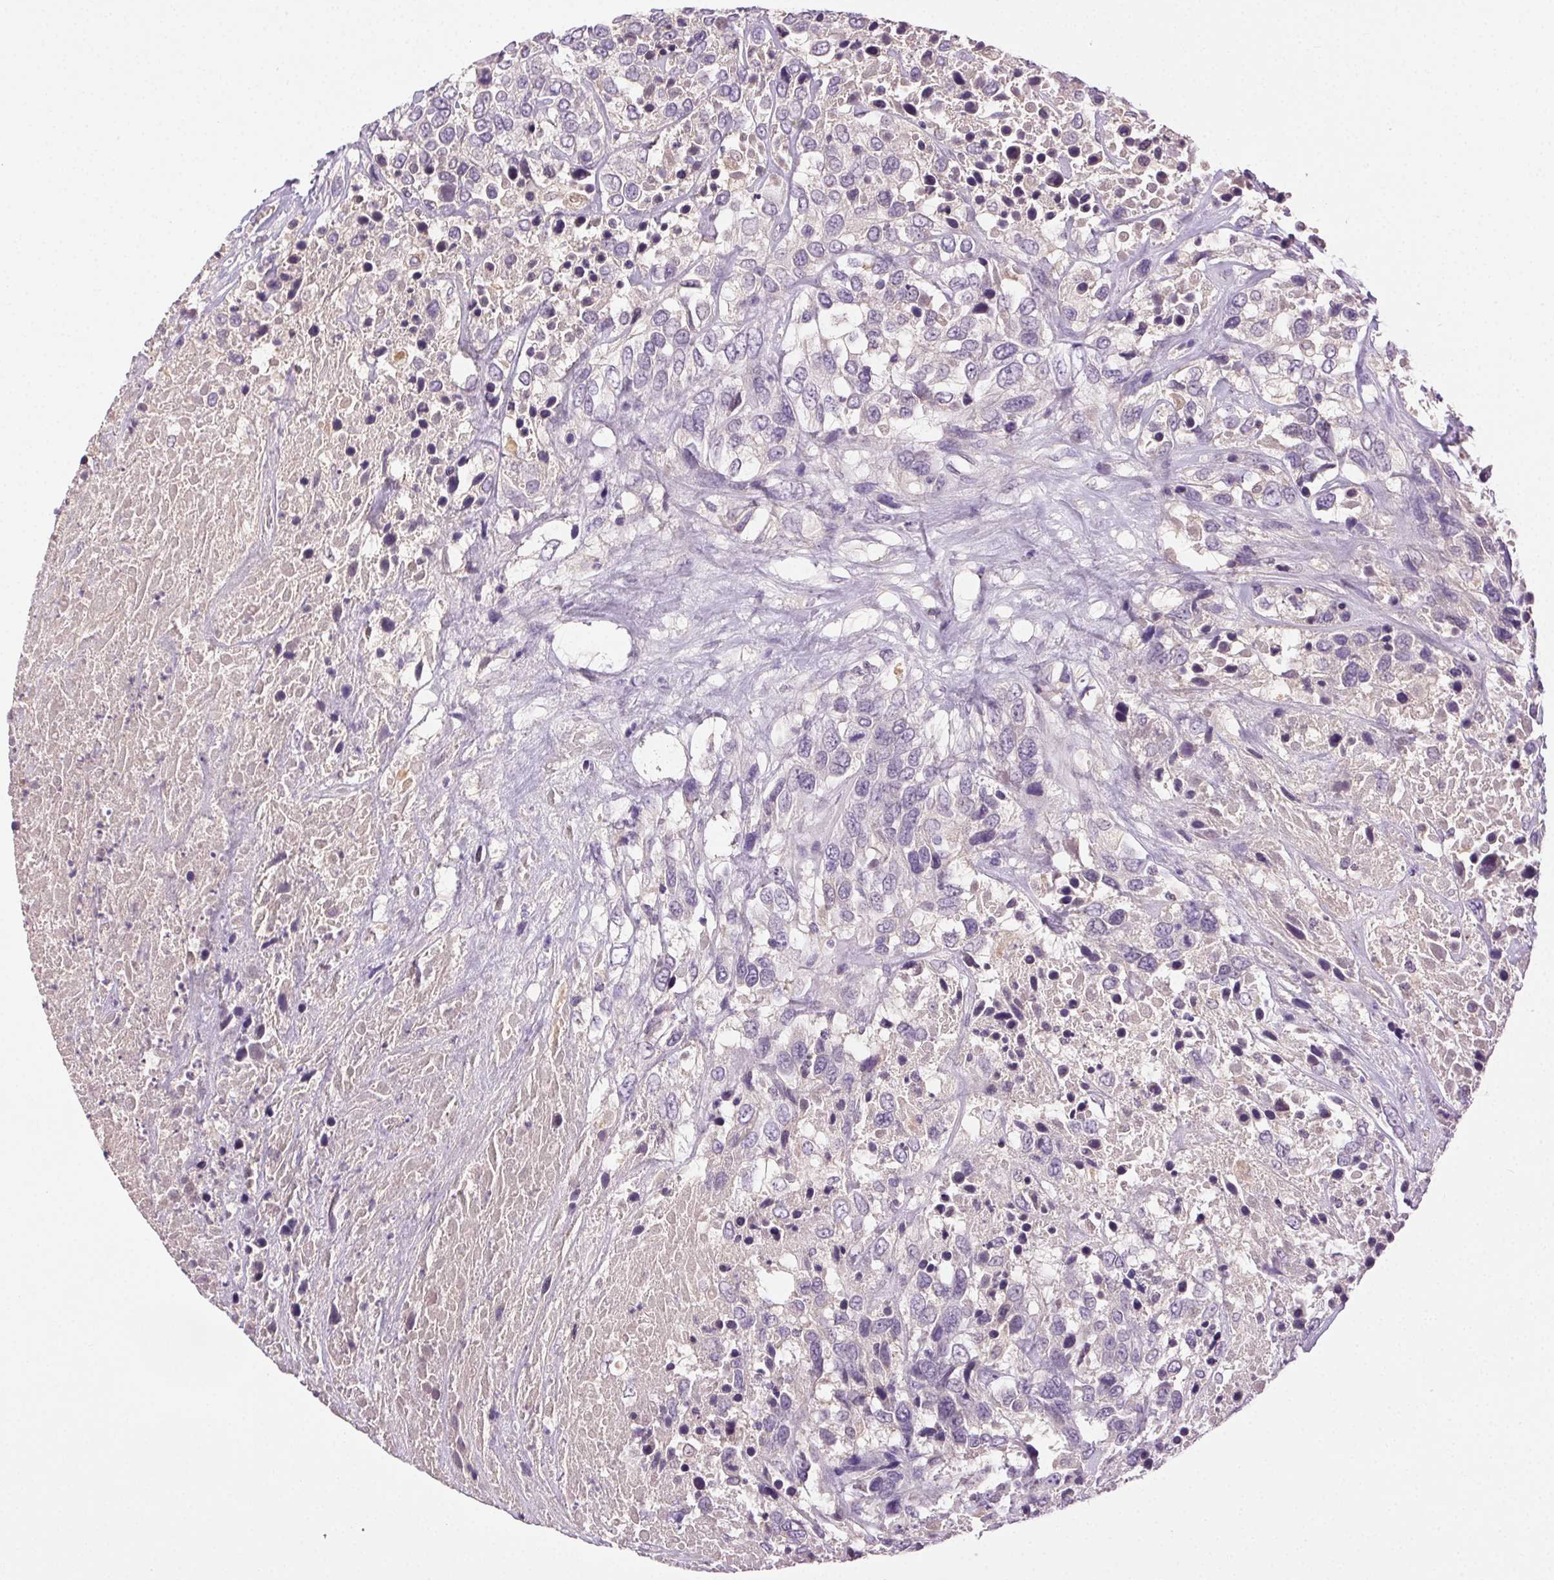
{"staining": {"intensity": "negative", "quantity": "none", "location": "none"}, "tissue": "urothelial cancer", "cell_type": "Tumor cells", "image_type": "cancer", "snomed": [{"axis": "morphology", "description": "Urothelial carcinoma, High grade"}, {"axis": "topography", "description": "Urinary bladder"}], "caption": "This is an IHC histopathology image of human urothelial cancer. There is no expression in tumor cells.", "gene": "BPIFB2", "patient": {"sex": "female", "age": 70}}